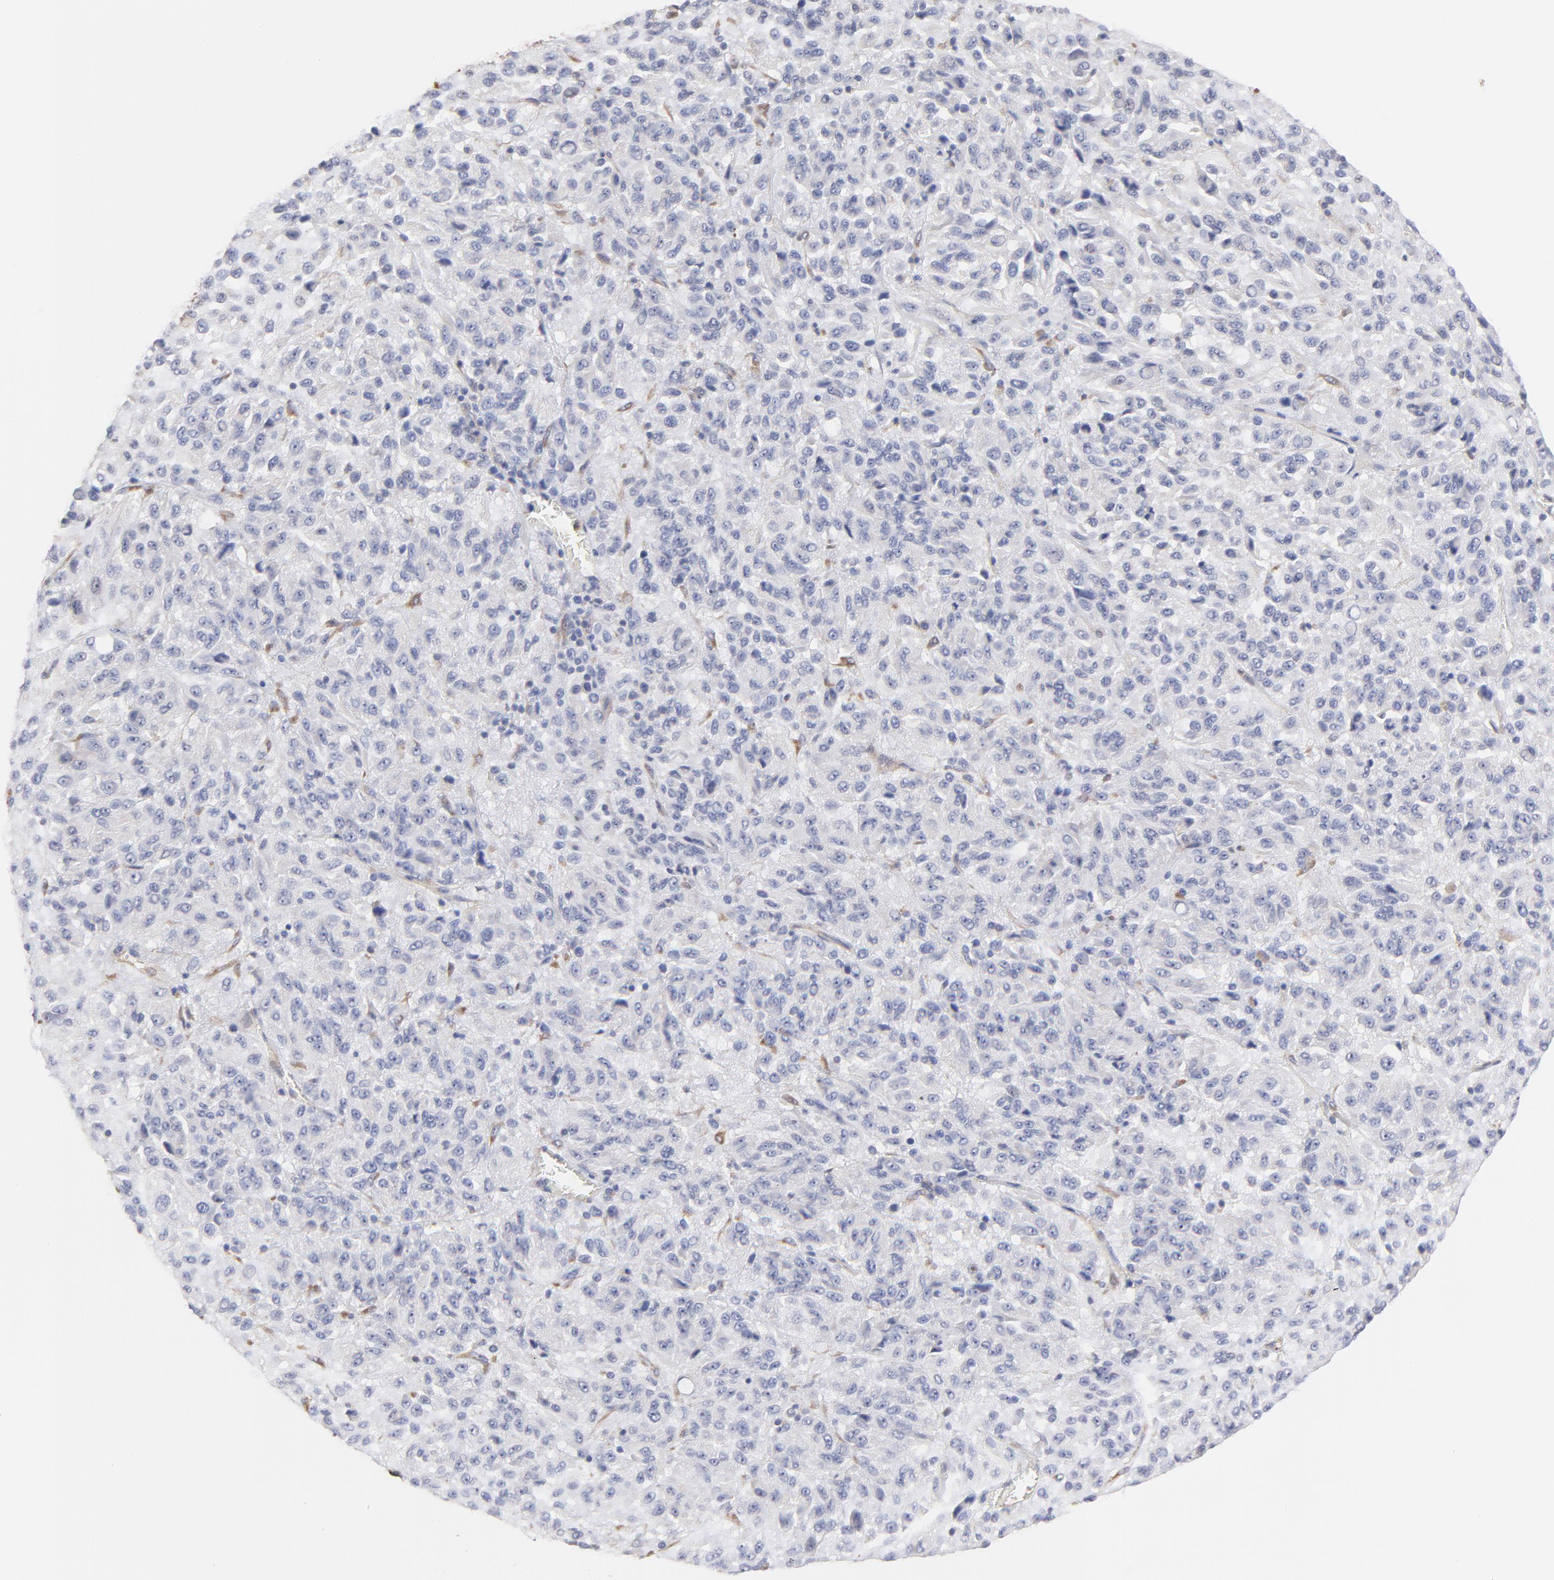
{"staining": {"intensity": "negative", "quantity": "none", "location": "none"}, "tissue": "melanoma", "cell_type": "Tumor cells", "image_type": "cancer", "snomed": [{"axis": "morphology", "description": "Malignant melanoma, Metastatic site"}, {"axis": "topography", "description": "Lung"}], "caption": "High power microscopy image of an IHC micrograph of malignant melanoma (metastatic site), revealing no significant positivity in tumor cells.", "gene": "LRCH2", "patient": {"sex": "male", "age": 64}}